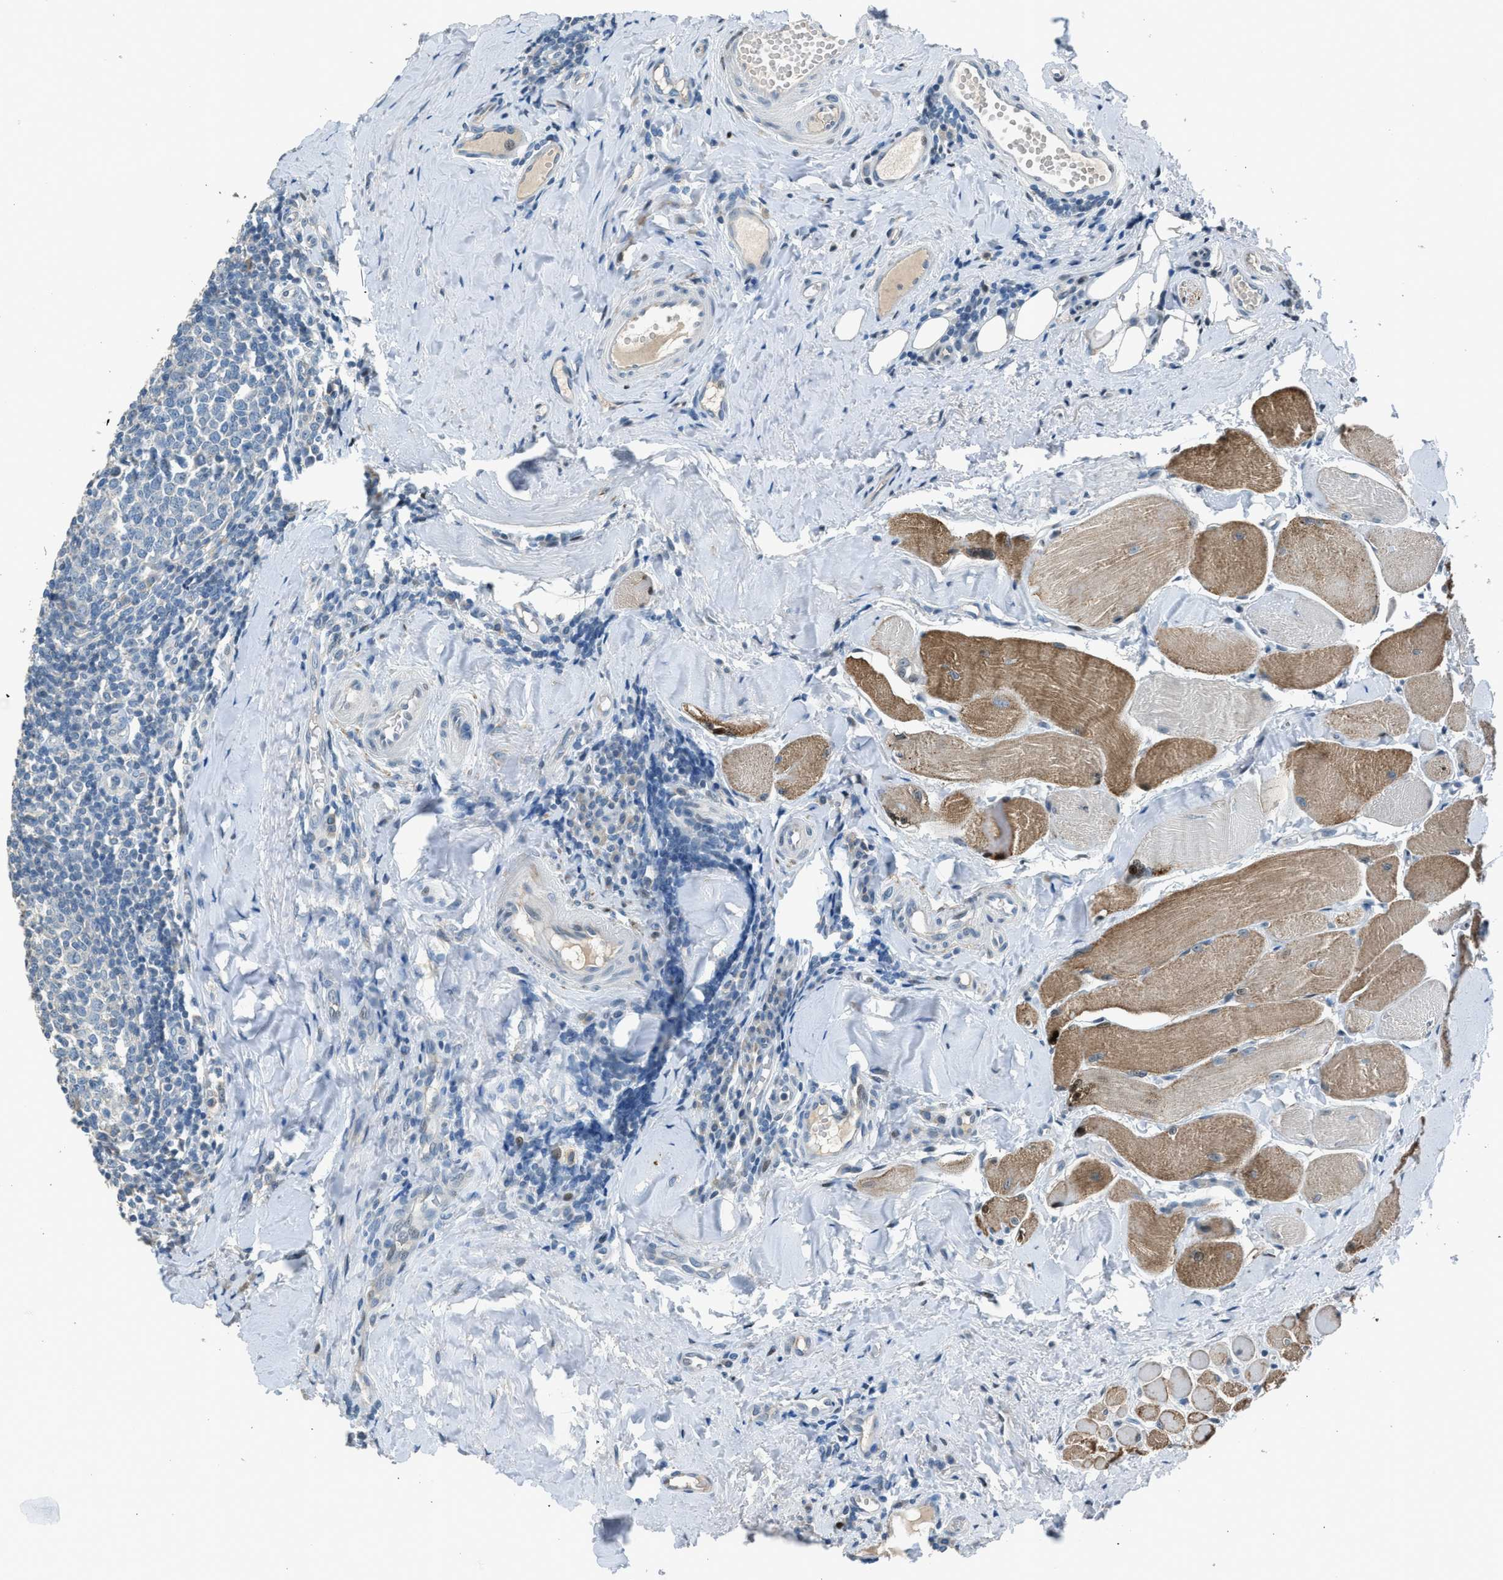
{"staining": {"intensity": "negative", "quantity": "none", "location": "none"}, "tissue": "tonsil", "cell_type": "Germinal center cells", "image_type": "normal", "snomed": [{"axis": "morphology", "description": "Normal tissue, NOS"}, {"axis": "topography", "description": "Tonsil"}], "caption": "Immunohistochemistry (IHC) image of unremarkable tonsil: human tonsil stained with DAB displays no significant protein expression in germinal center cells. Nuclei are stained in blue.", "gene": "RNF41", "patient": {"sex": "female", "age": 19}}